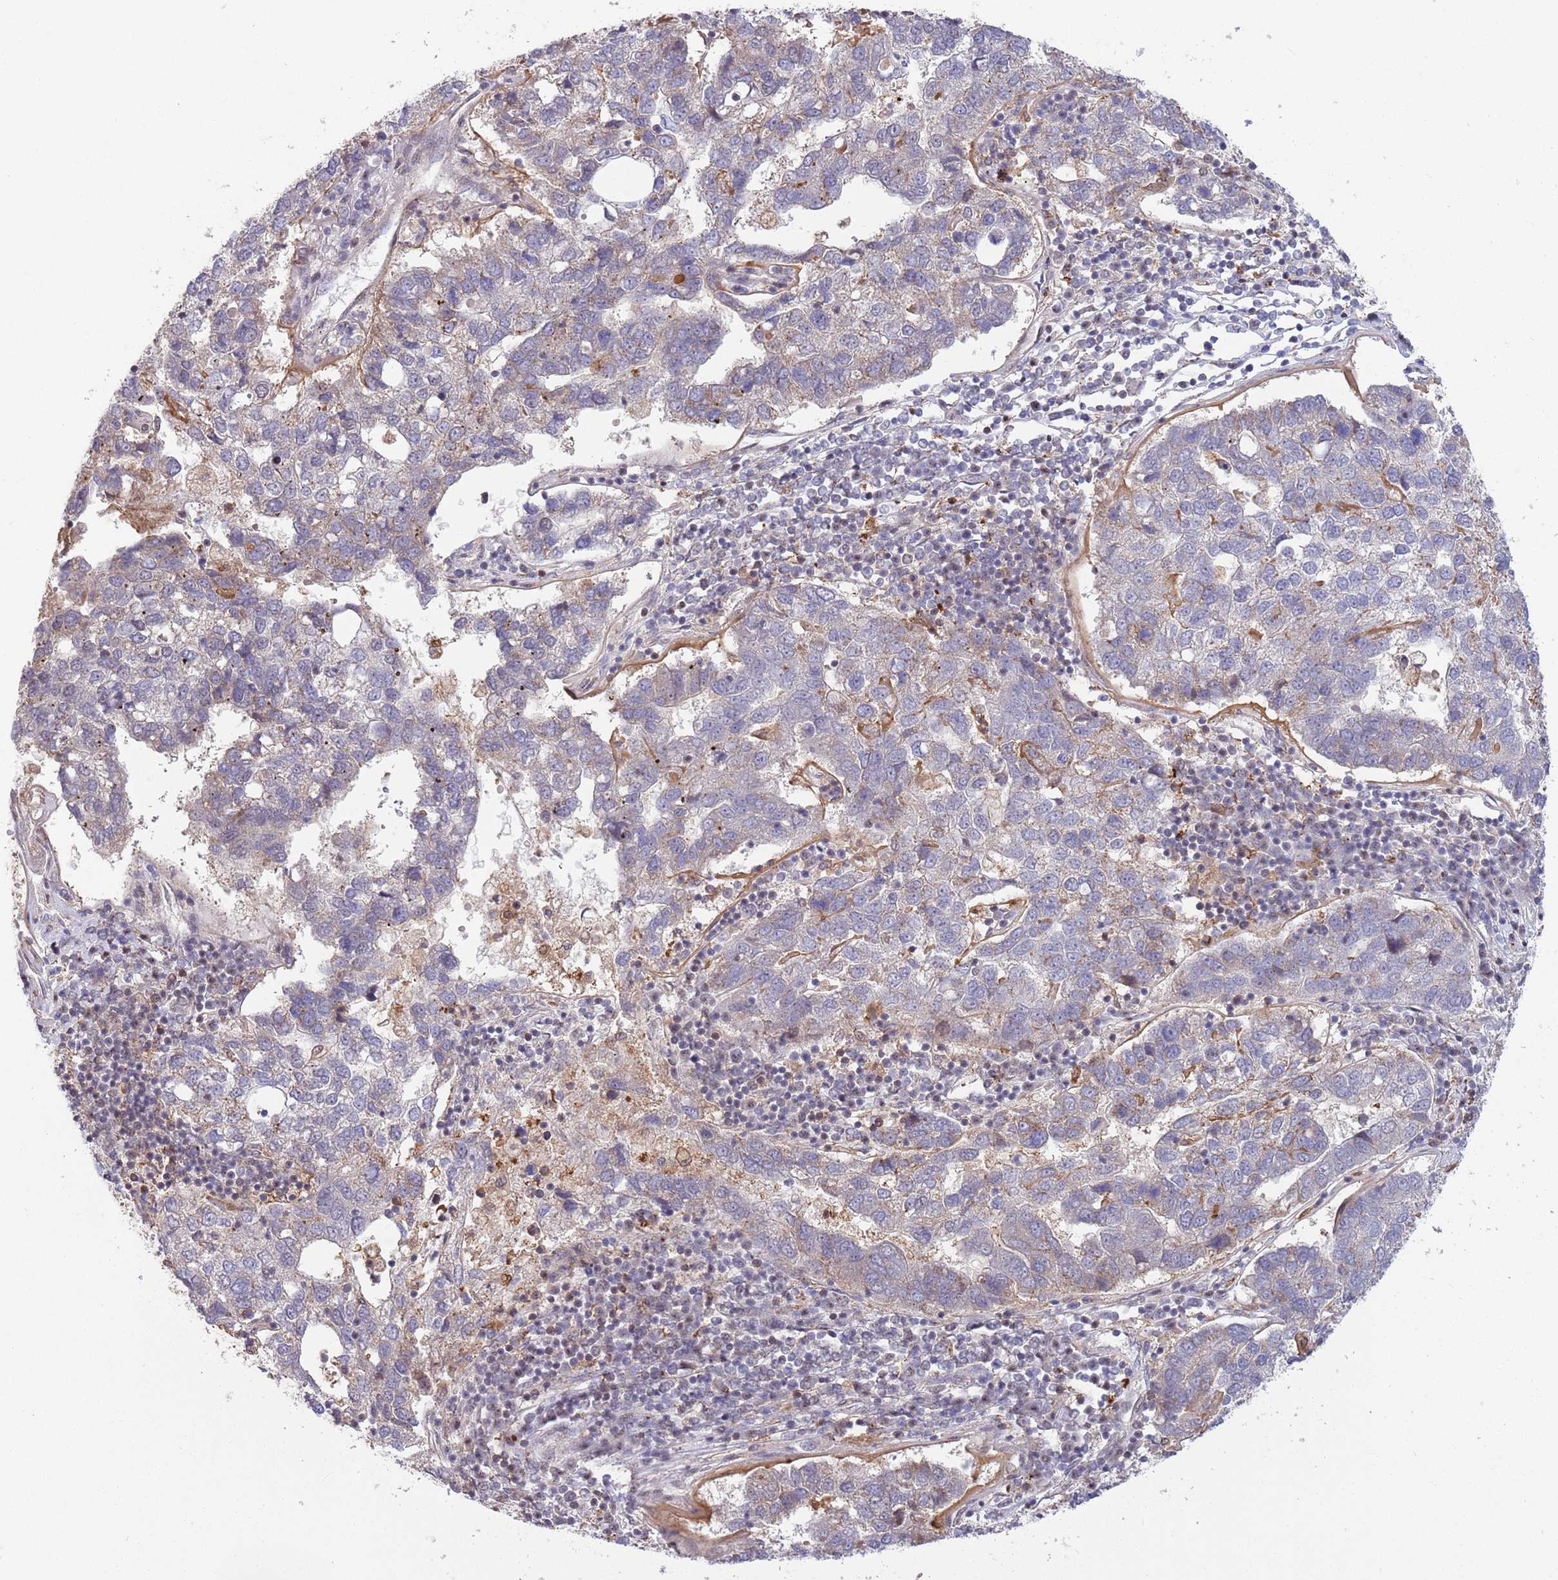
{"staining": {"intensity": "negative", "quantity": "none", "location": "none"}, "tissue": "pancreatic cancer", "cell_type": "Tumor cells", "image_type": "cancer", "snomed": [{"axis": "morphology", "description": "Adenocarcinoma, NOS"}, {"axis": "topography", "description": "Pancreas"}], "caption": "High power microscopy photomicrograph of an immunohistochemistry photomicrograph of pancreatic adenocarcinoma, revealing no significant expression in tumor cells. (Stains: DAB IHC with hematoxylin counter stain, Microscopy: brightfield microscopy at high magnification).", "gene": "CCNJL", "patient": {"sex": "female", "age": 61}}